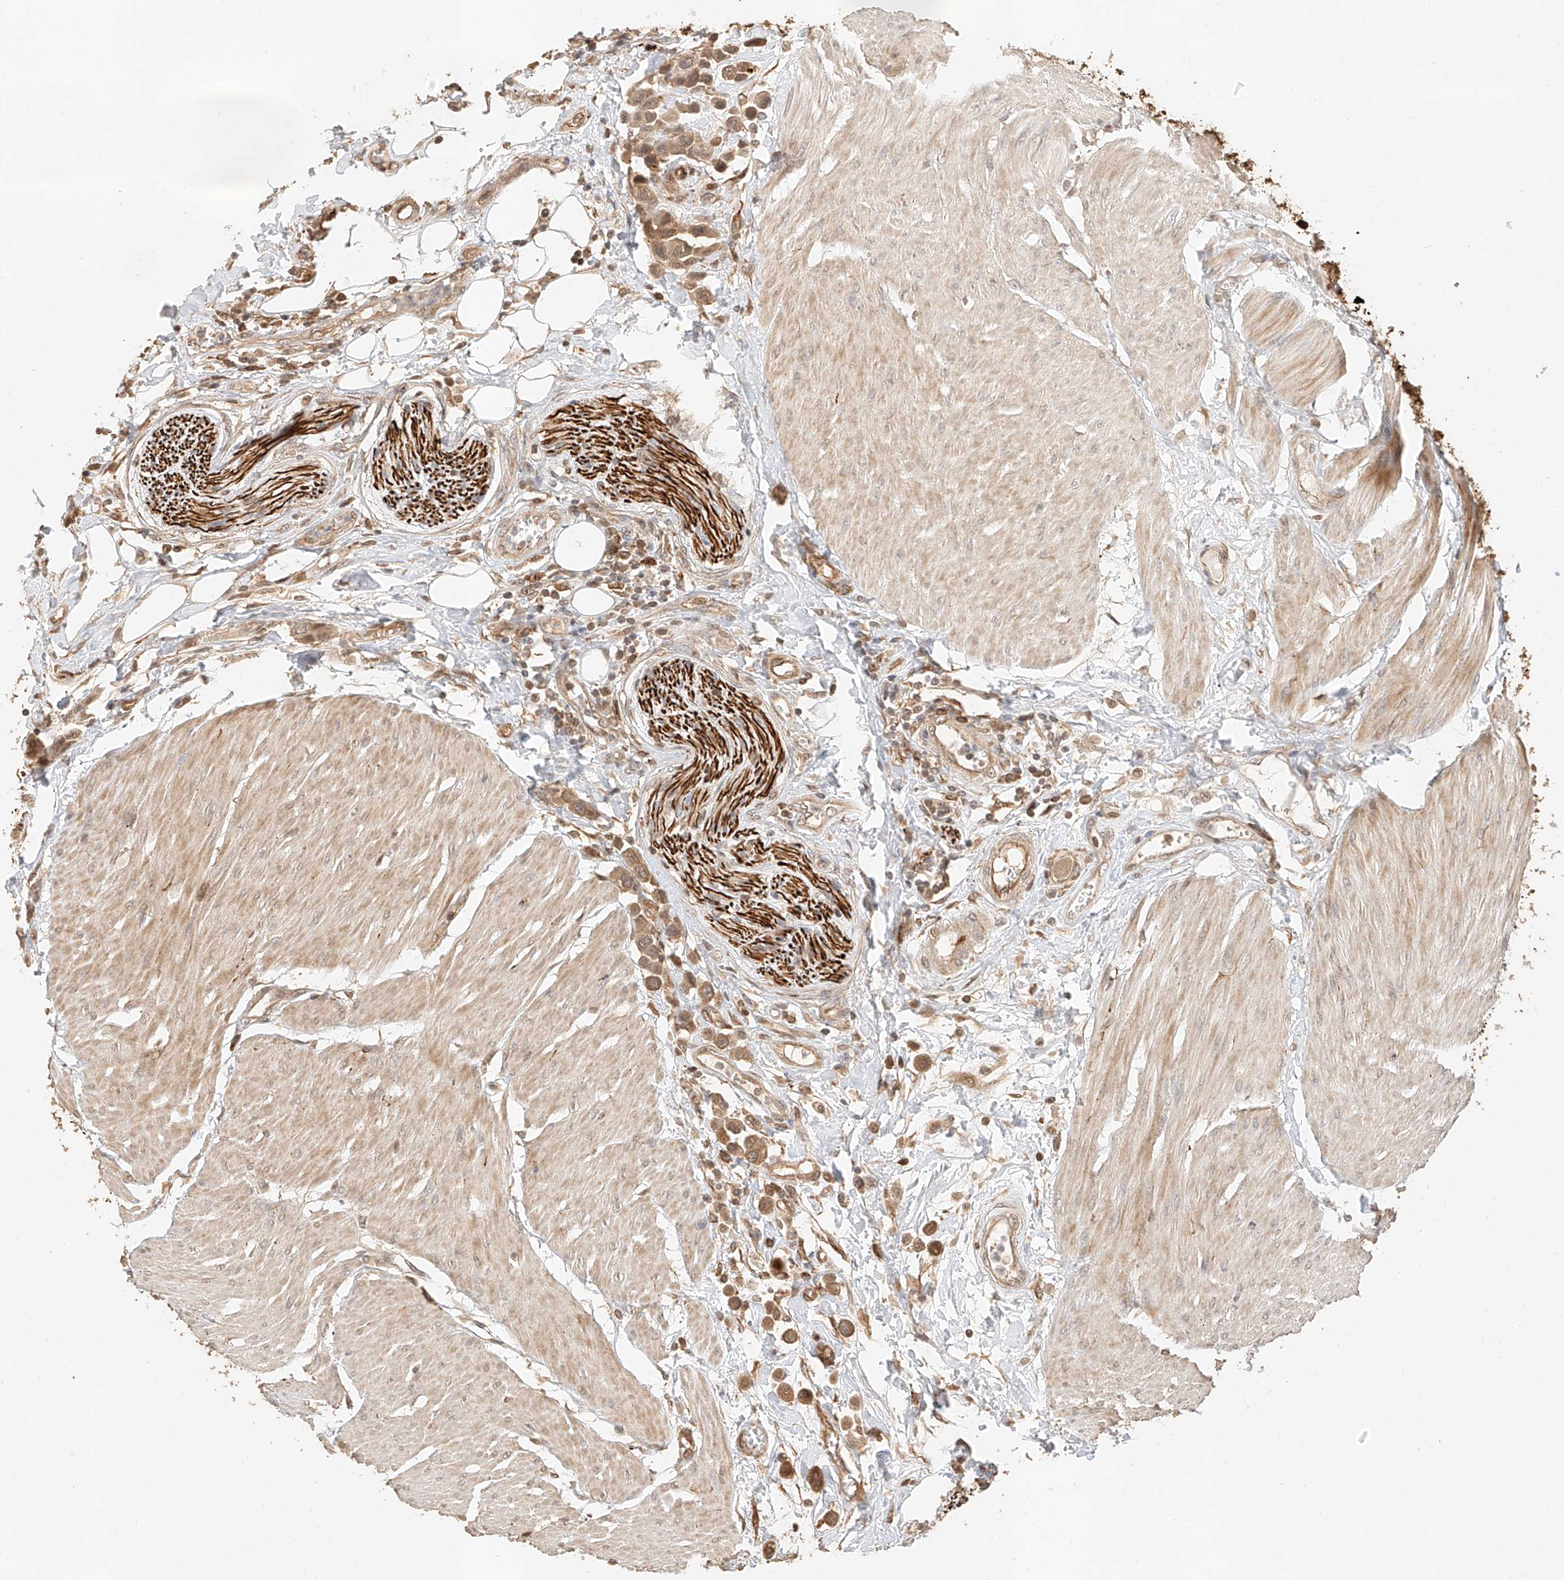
{"staining": {"intensity": "moderate", "quantity": ">75%", "location": "cytoplasmic/membranous"}, "tissue": "urothelial cancer", "cell_type": "Tumor cells", "image_type": "cancer", "snomed": [{"axis": "morphology", "description": "Urothelial carcinoma, High grade"}, {"axis": "topography", "description": "Urinary bladder"}], "caption": "Urothelial carcinoma (high-grade) stained for a protein (brown) reveals moderate cytoplasmic/membranous positive staining in approximately >75% of tumor cells.", "gene": "NAP1L1", "patient": {"sex": "male", "age": 50}}